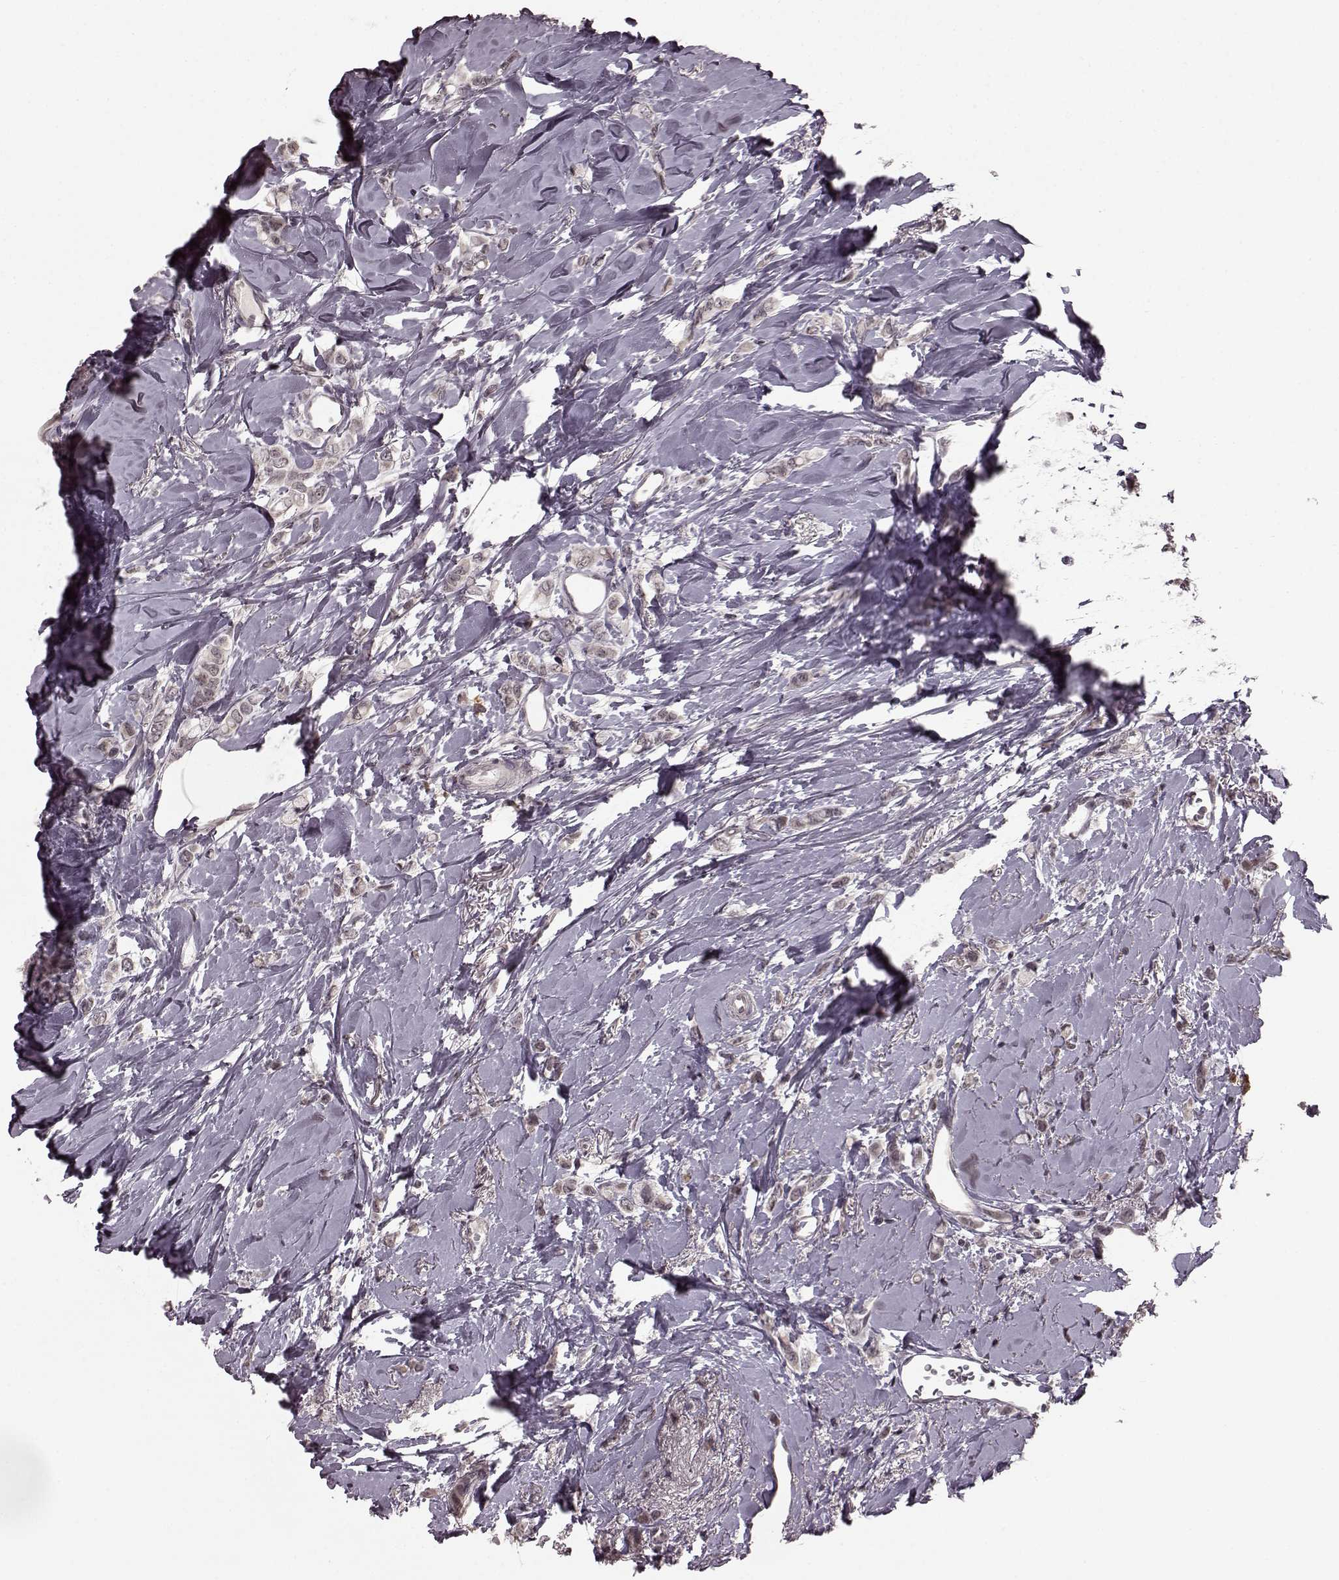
{"staining": {"intensity": "negative", "quantity": "none", "location": "none"}, "tissue": "breast cancer", "cell_type": "Tumor cells", "image_type": "cancer", "snomed": [{"axis": "morphology", "description": "Lobular carcinoma"}, {"axis": "topography", "description": "Breast"}], "caption": "Immunohistochemical staining of human breast cancer exhibits no significant expression in tumor cells.", "gene": "PLCB4", "patient": {"sex": "female", "age": 66}}